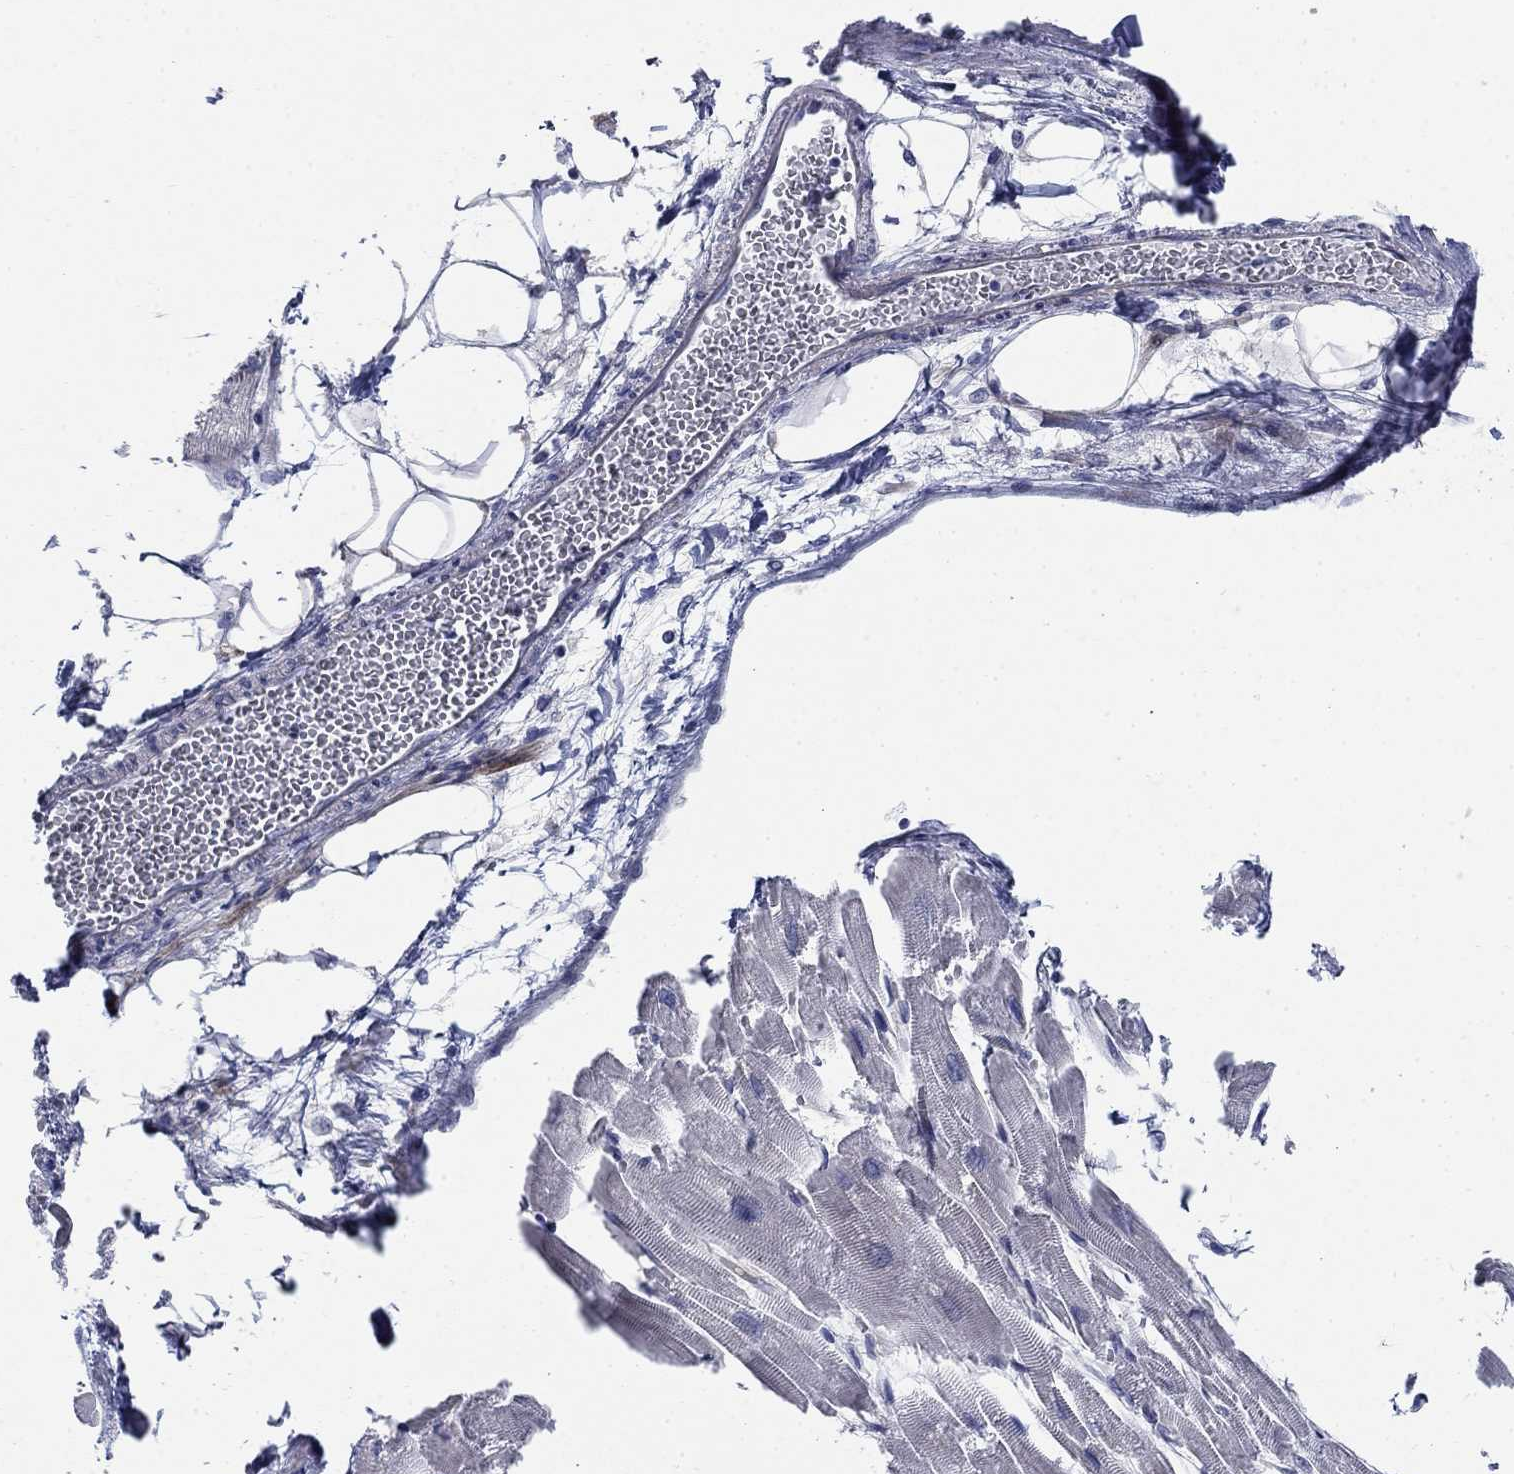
{"staining": {"intensity": "negative", "quantity": "none", "location": "none"}, "tissue": "heart muscle", "cell_type": "Cardiomyocytes", "image_type": "normal", "snomed": [{"axis": "morphology", "description": "Normal tissue, NOS"}, {"axis": "topography", "description": "Heart"}], "caption": "Immunohistochemistry image of benign human heart muscle stained for a protein (brown), which reveals no staining in cardiomyocytes.", "gene": "DNER", "patient": {"sex": "female", "age": 52}}